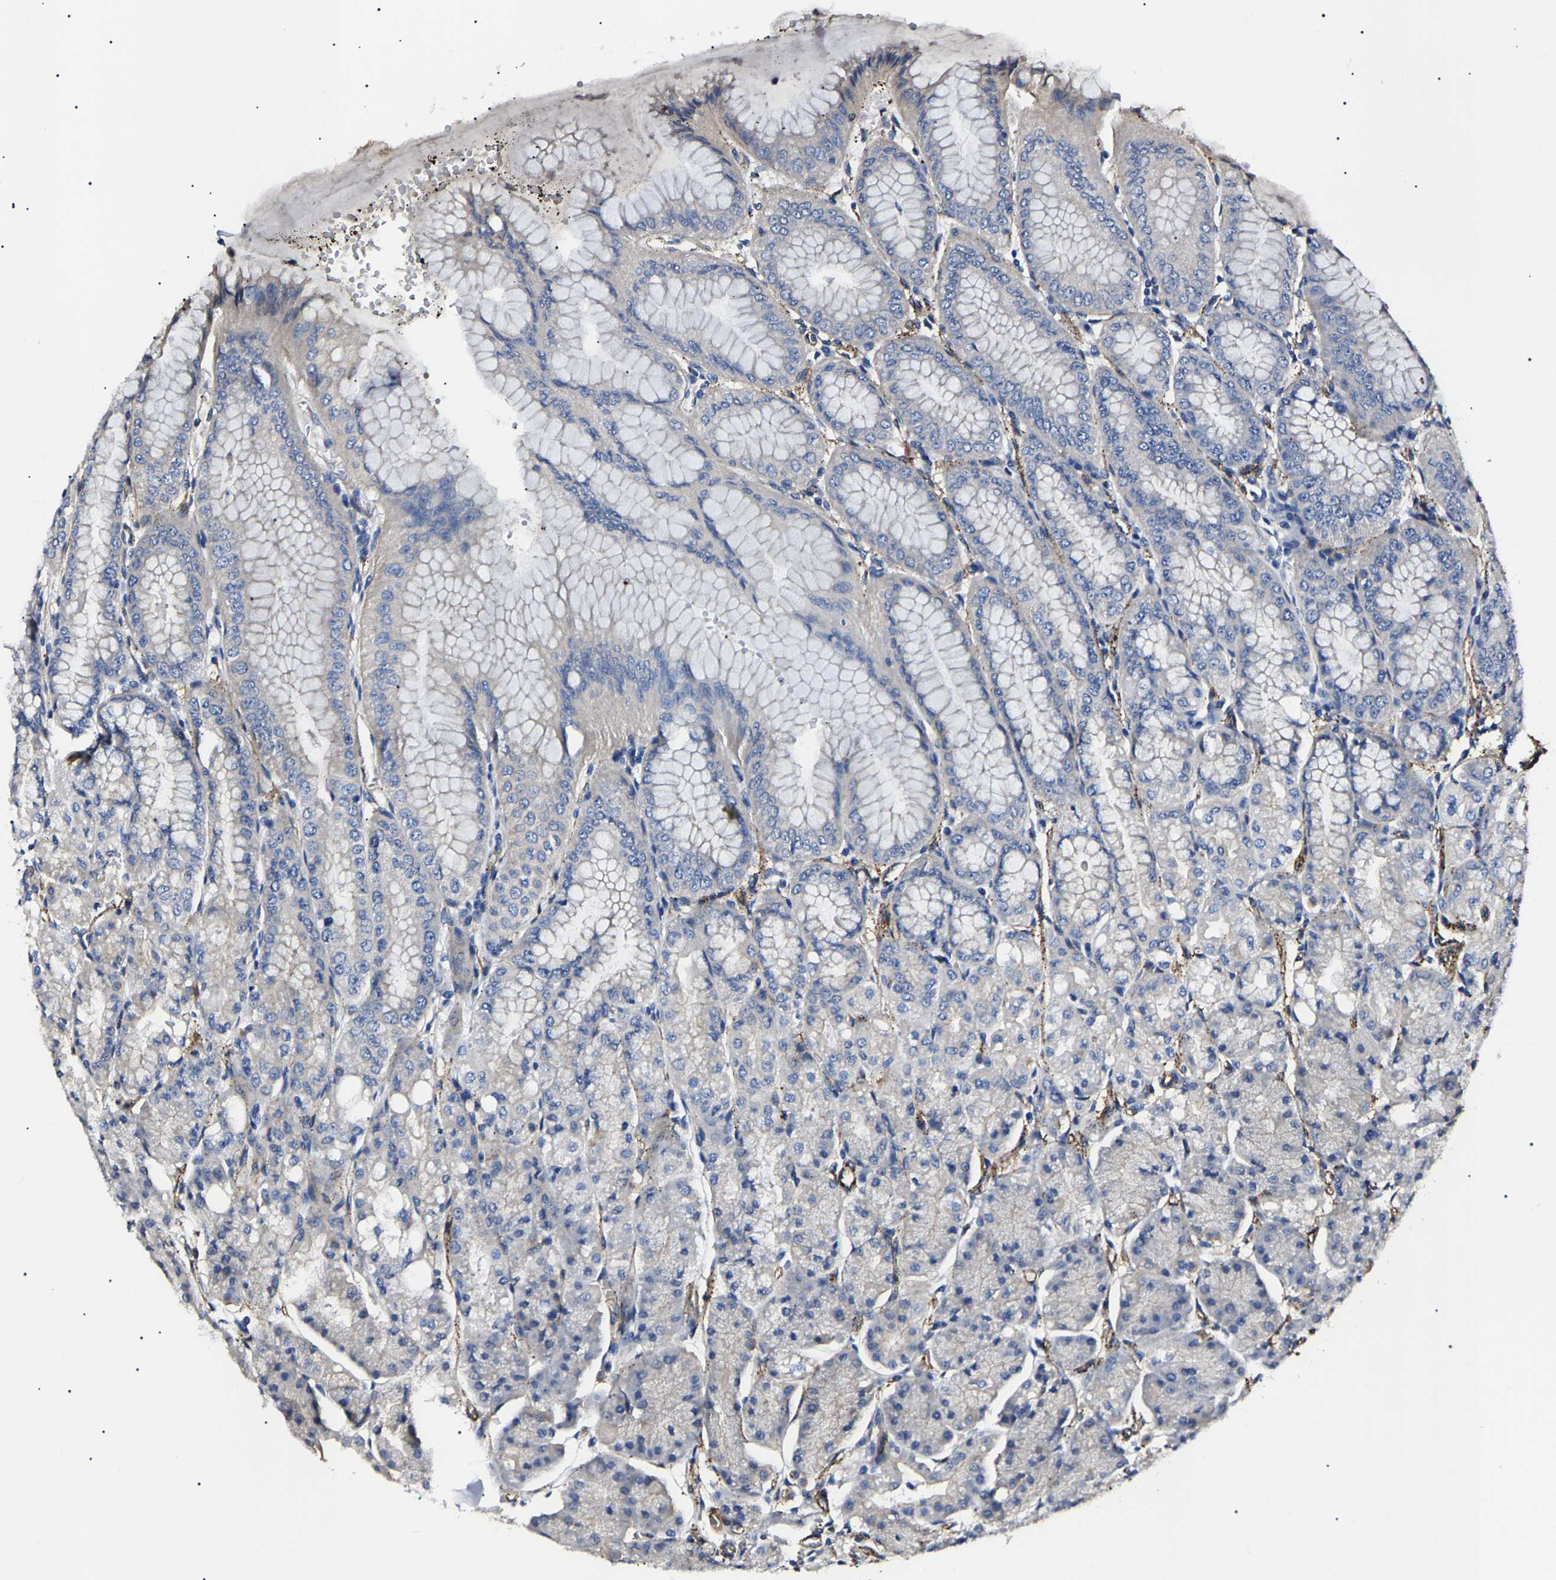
{"staining": {"intensity": "negative", "quantity": "none", "location": "none"}, "tissue": "stomach", "cell_type": "Glandular cells", "image_type": "normal", "snomed": [{"axis": "morphology", "description": "Normal tissue, NOS"}, {"axis": "topography", "description": "Stomach, lower"}], "caption": "This photomicrograph is of benign stomach stained with immunohistochemistry (IHC) to label a protein in brown with the nuclei are counter-stained blue. There is no positivity in glandular cells. The staining is performed using DAB (3,3'-diaminobenzidine) brown chromogen with nuclei counter-stained in using hematoxylin.", "gene": "KLHL42", "patient": {"sex": "male", "age": 71}}